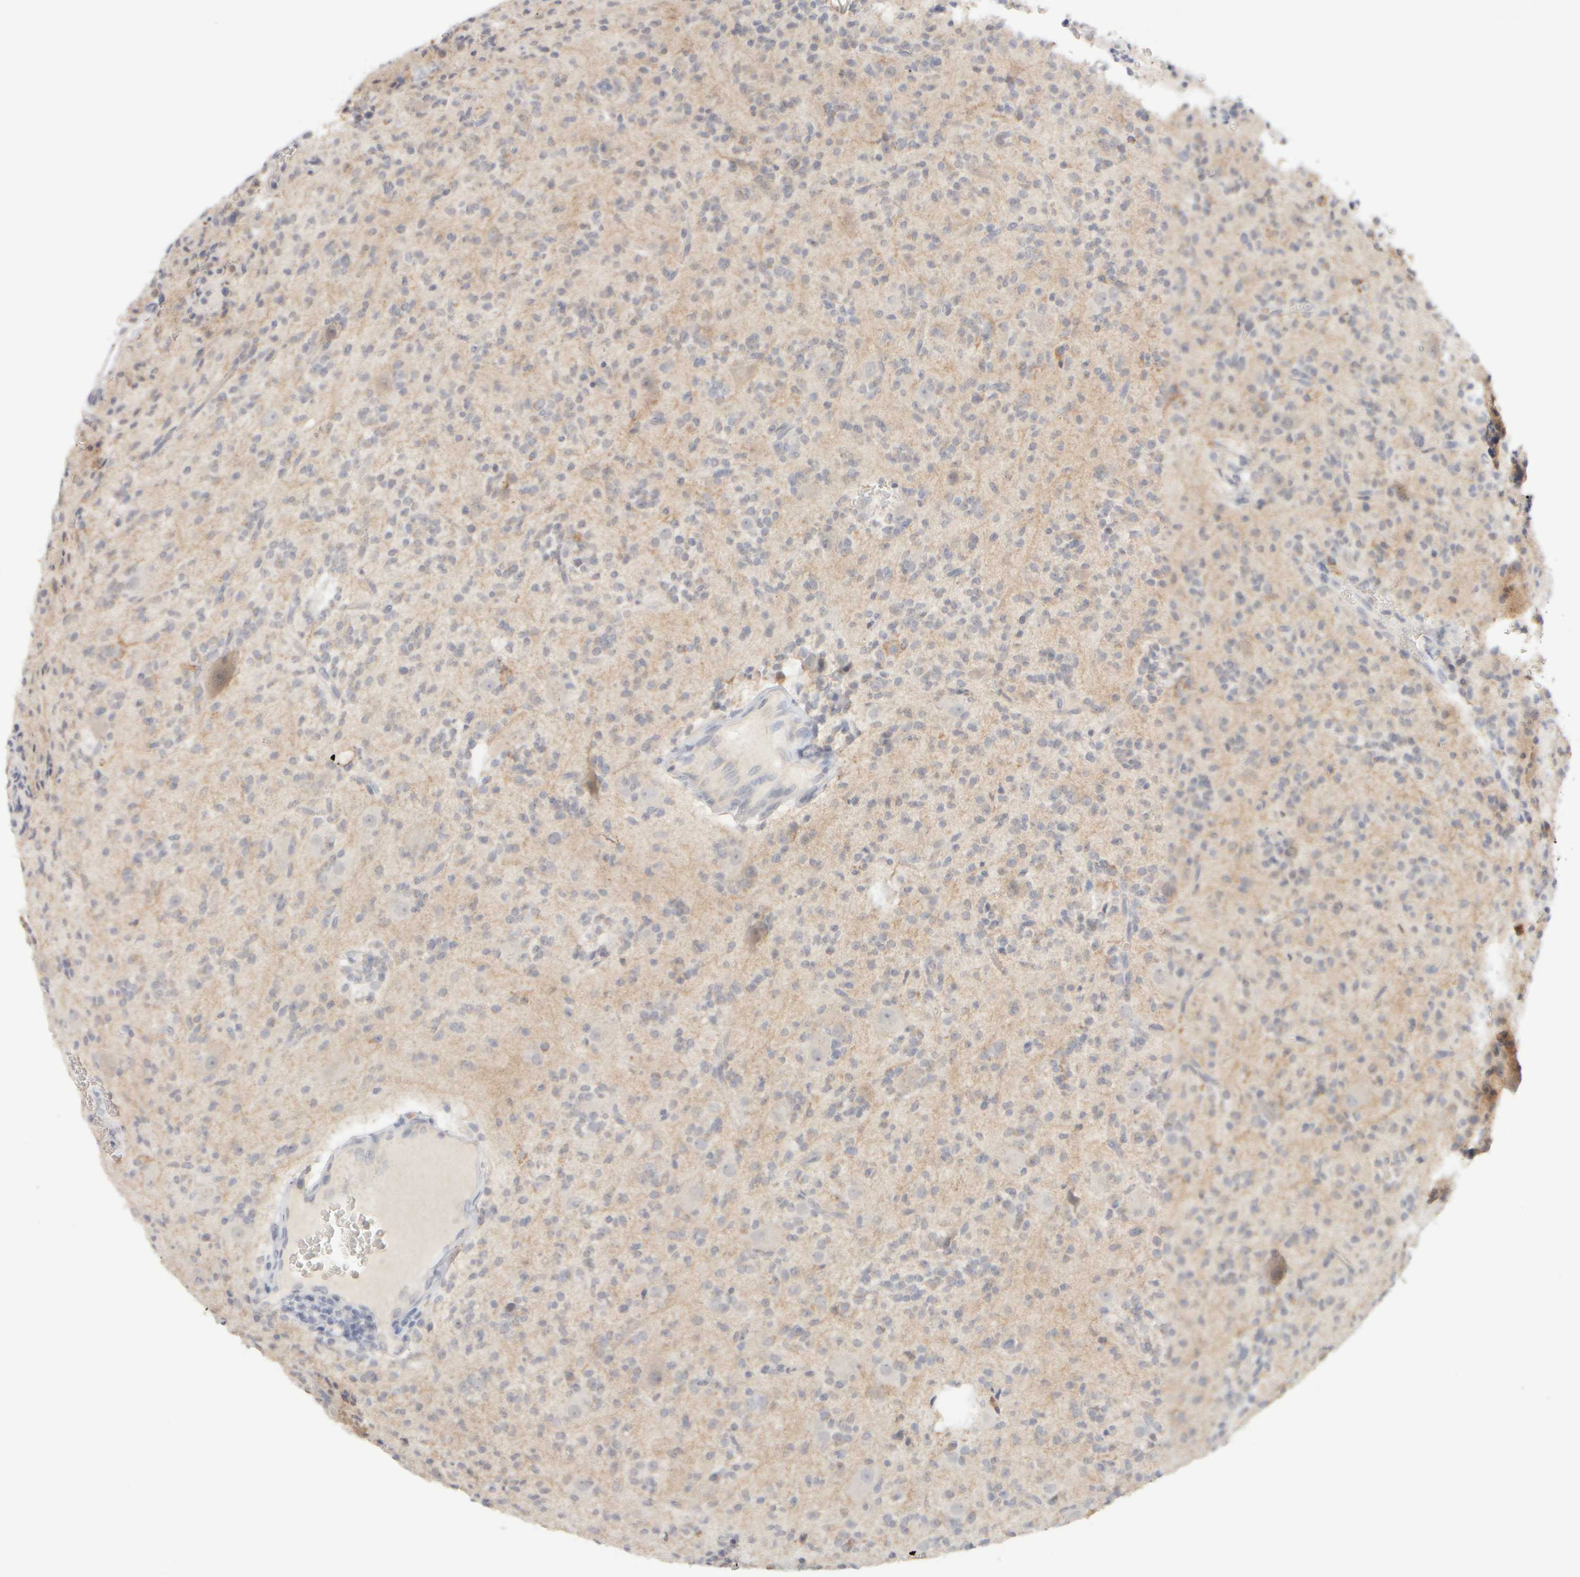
{"staining": {"intensity": "weak", "quantity": "<25%", "location": "cytoplasmic/membranous"}, "tissue": "glioma", "cell_type": "Tumor cells", "image_type": "cancer", "snomed": [{"axis": "morphology", "description": "Glioma, malignant, High grade"}, {"axis": "topography", "description": "Brain"}], "caption": "A high-resolution micrograph shows immunohistochemistry staining of malignant glioma (high-grade), which reveals no significant expression in tumor cells. (DAB (3,3'-diaminobenzidine) IHC visualized using brightfield microscopy, high magnification).", "gene": "ZNF112", "patient": {"sex": "male", "age": 34}}